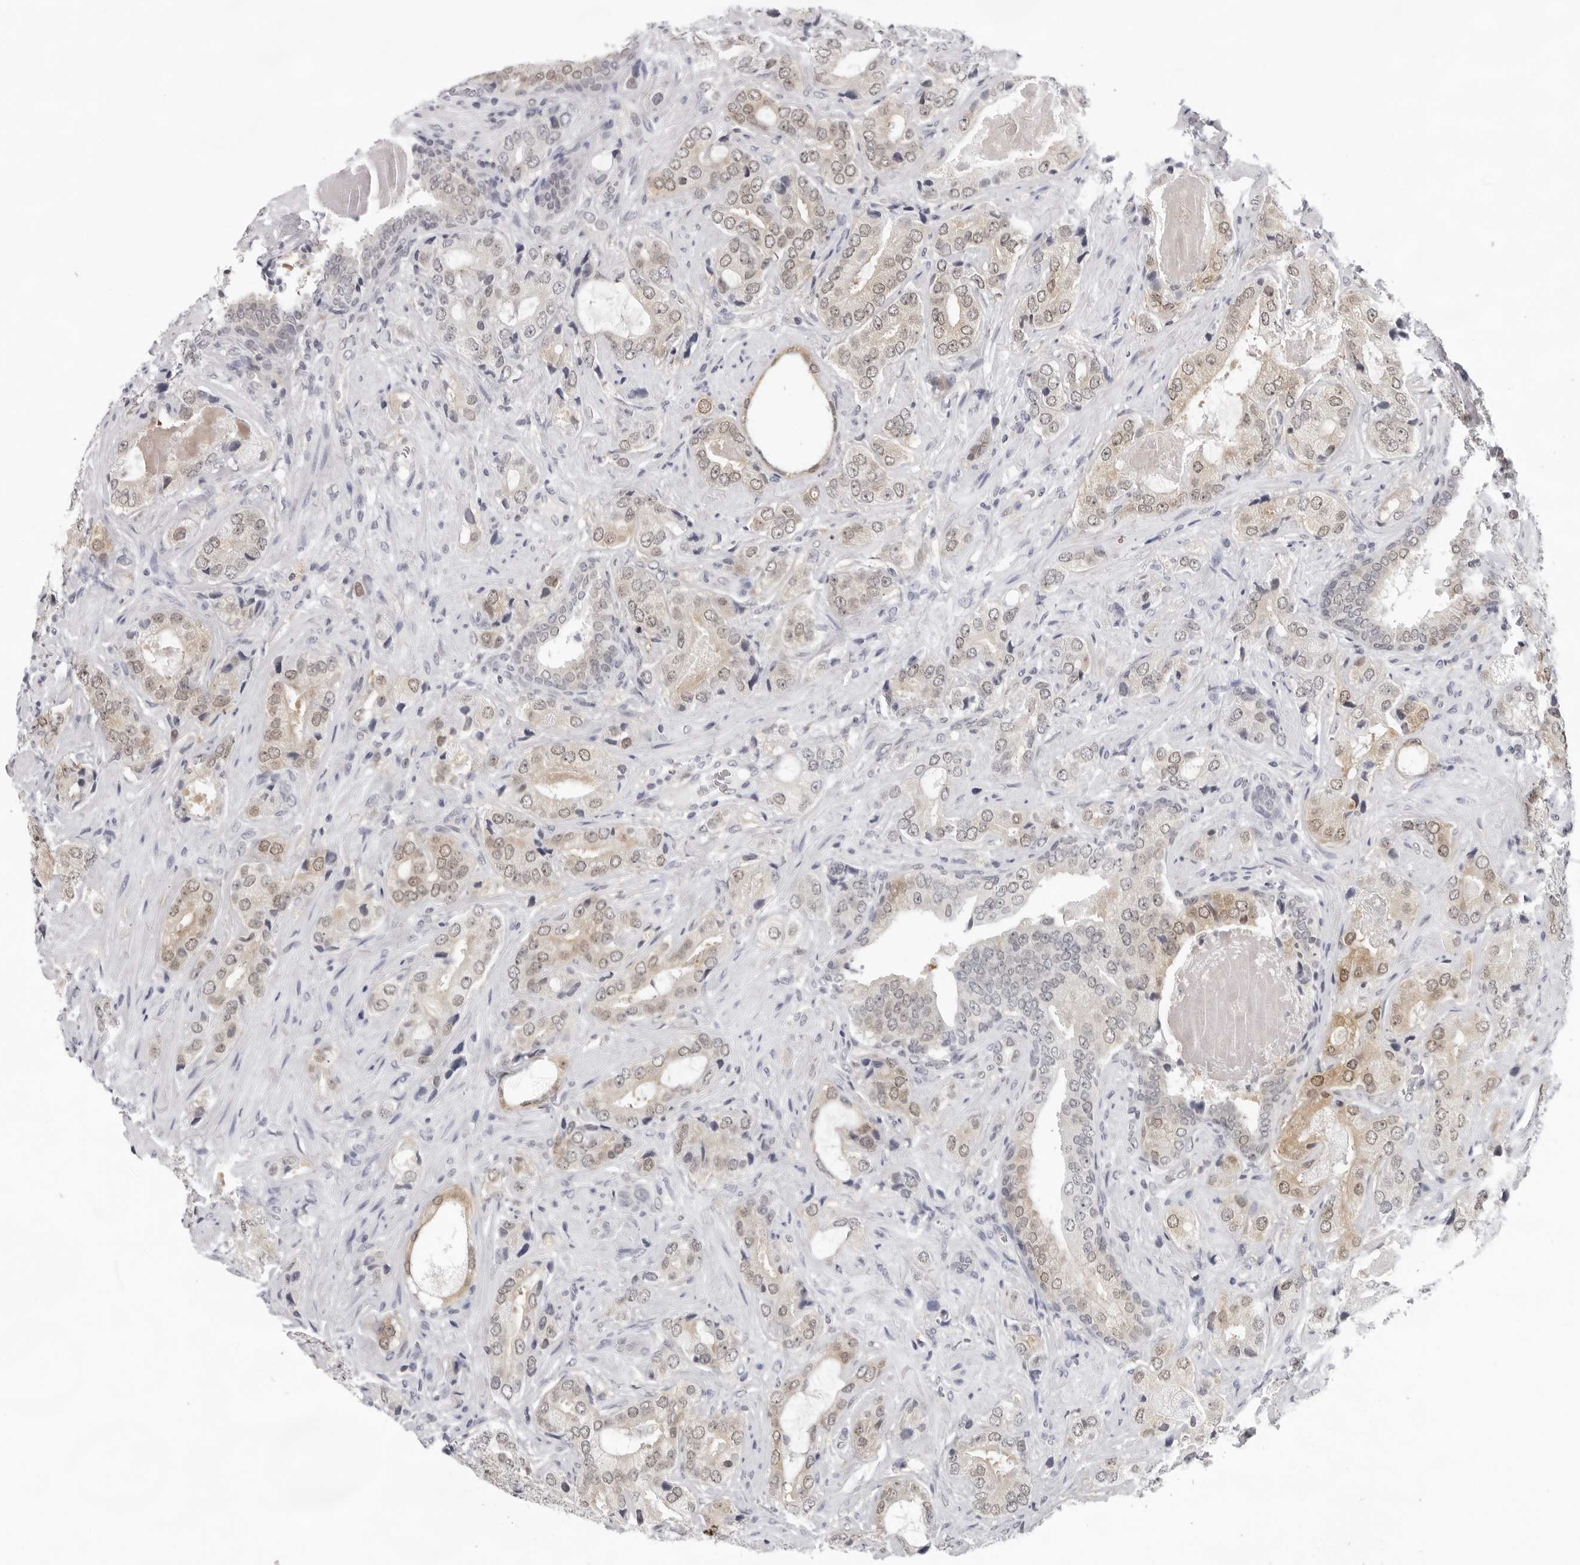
{"staining": {"intensity": "weak", "quantity": ">75%", "location": "cytoplasmic/membranous"}, "tissue": "prostate cancer", "cell_type": "Tumor cells", "image_type": "cancer", "snomed": [{"axis": "morphology", "description": "Normal tissue, NOS"}, {"axis": "morphology", "description": "Adenocarcinoma, High grade"}, {"axis": "topography", "description": "Prostate"}, {"axis": "topography", "description": "Peripheral nerve tissue"}], "caption": "Protein analysis of adenocarcinoma (high-grade) (prostate) tissue exhibits weak cytoplasmic/membranous staining in approximately >75% of tumor cells.", "gene": "CASP7", "patient": {"sex": "male", "age": 59}}